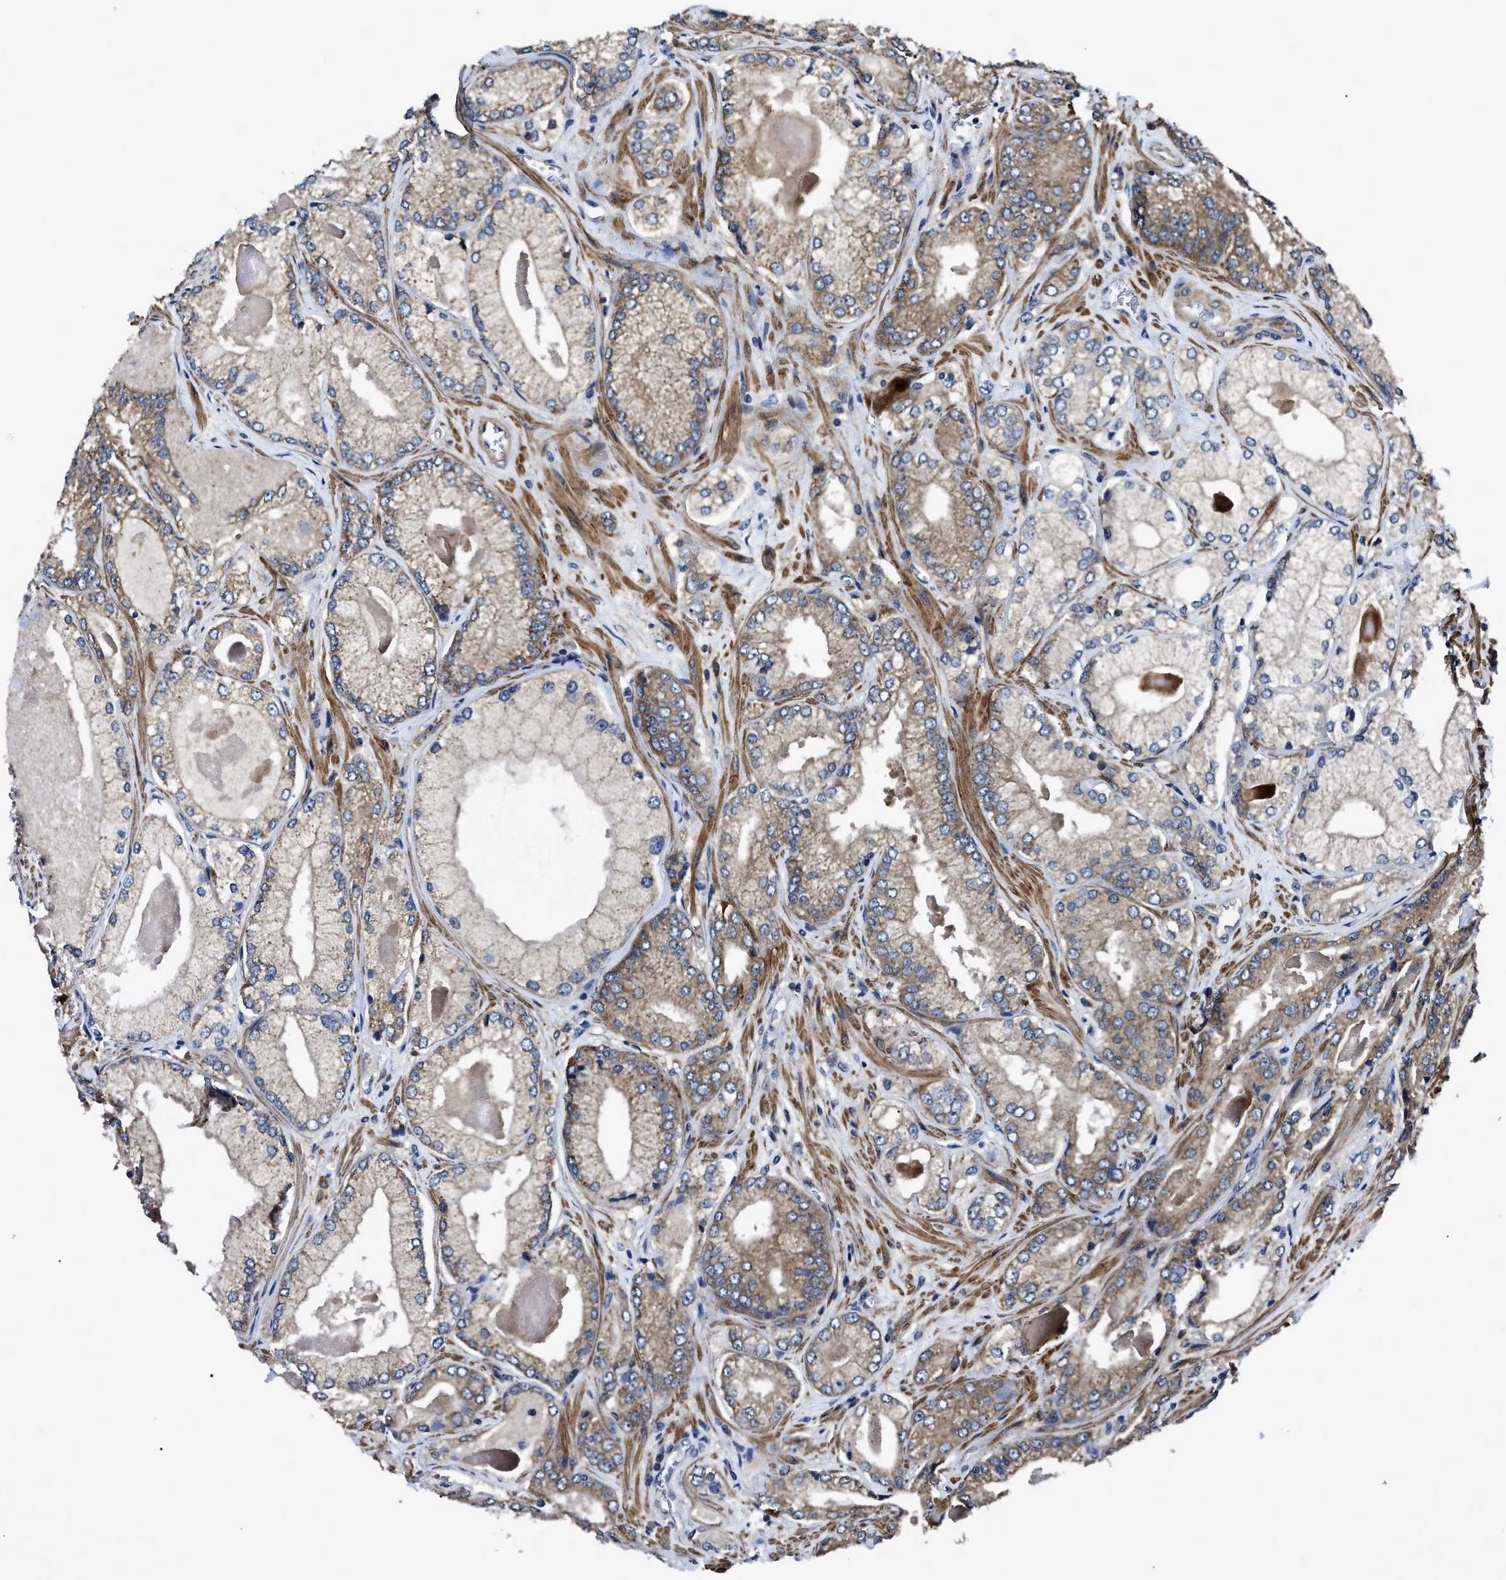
{"staining": {"intensity": "moderate", "quantity": ">75%", "location": "cytoplasmic/membranous"}, "tissue": "prostate cancer", "cell_type": "Tumor cells", "image_type": "cancer", "snomed": [{"axis": "morphology", "description": "Adenocarcinoma, Low grade"}, {"axis": "topography", "description": "Prostate"}], "caption": "IHC photomicrograph of neoplastic tissue: low-grade adenocarcinoma (prostate) stained using immunohistochemistry (IHC) demonstrates medium levels of moderate protein expression localized specifically in the cytoplasmic/membranous of tumor cells, appearing as a cytoplasmic/membranous brown color.", "gene": "PPWD1", "patient": {"sex": "male", "age": 65}}